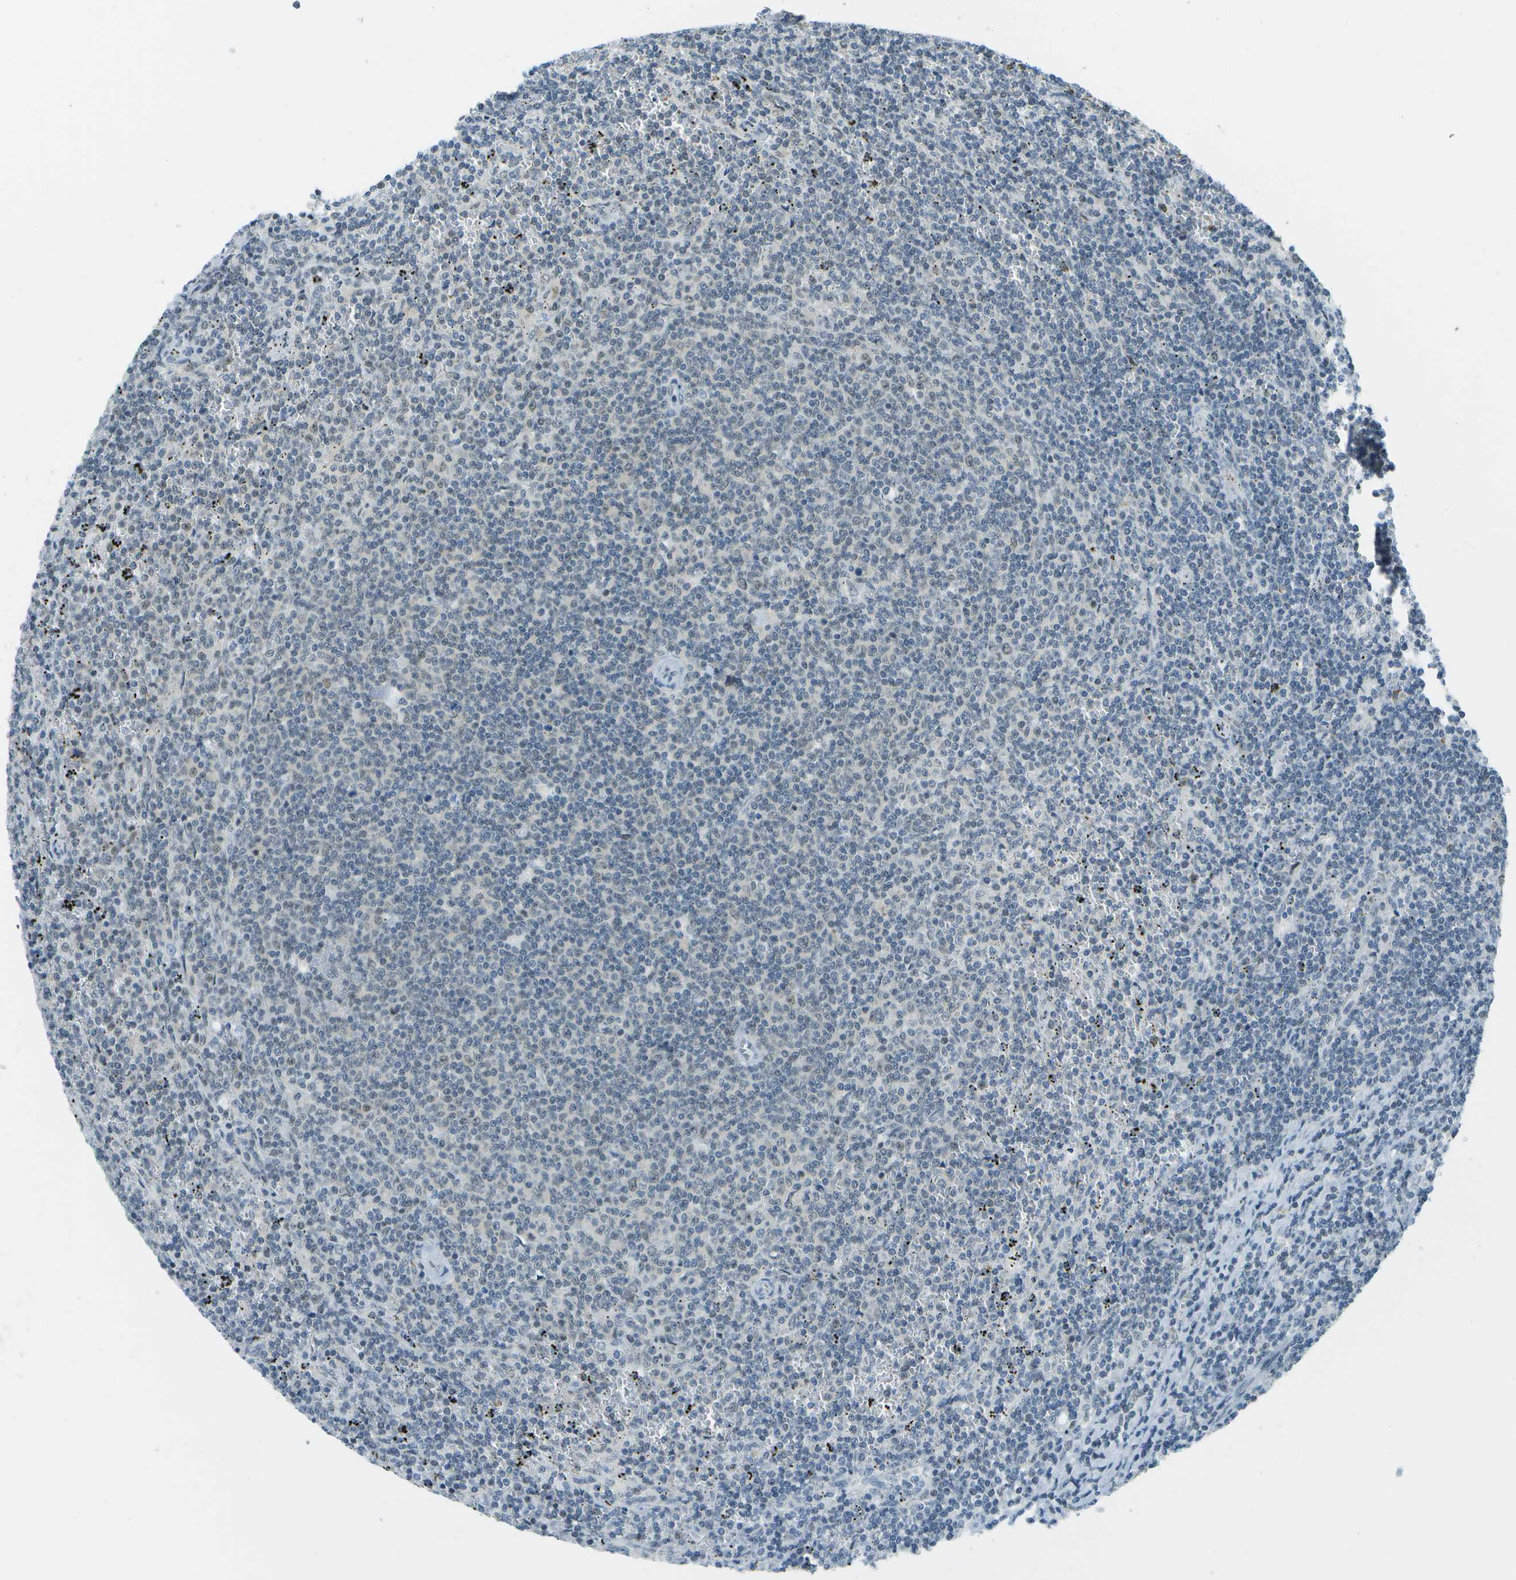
{"staining": {"intensity": "weak", "quantity": "<25%", "location": "nuclear"}, "tissue": "lymphoma", "cell_type": "Tumor cells", "image_type": "cancer", "snomed": [{"axis": "morphology", "description": "Malignant lymphoma, non-Hodgkin's type, Low grade"}, {"axis": "topography", "description": "Spleen"}], "caption": "Photomicrograph shows no protein expression in tumor cells of malignant lymphoma, non-Hodgkin's type (low-grade) tissue.", "gene": "NEK11", "patient": {"sex": "female", "age": 50}}